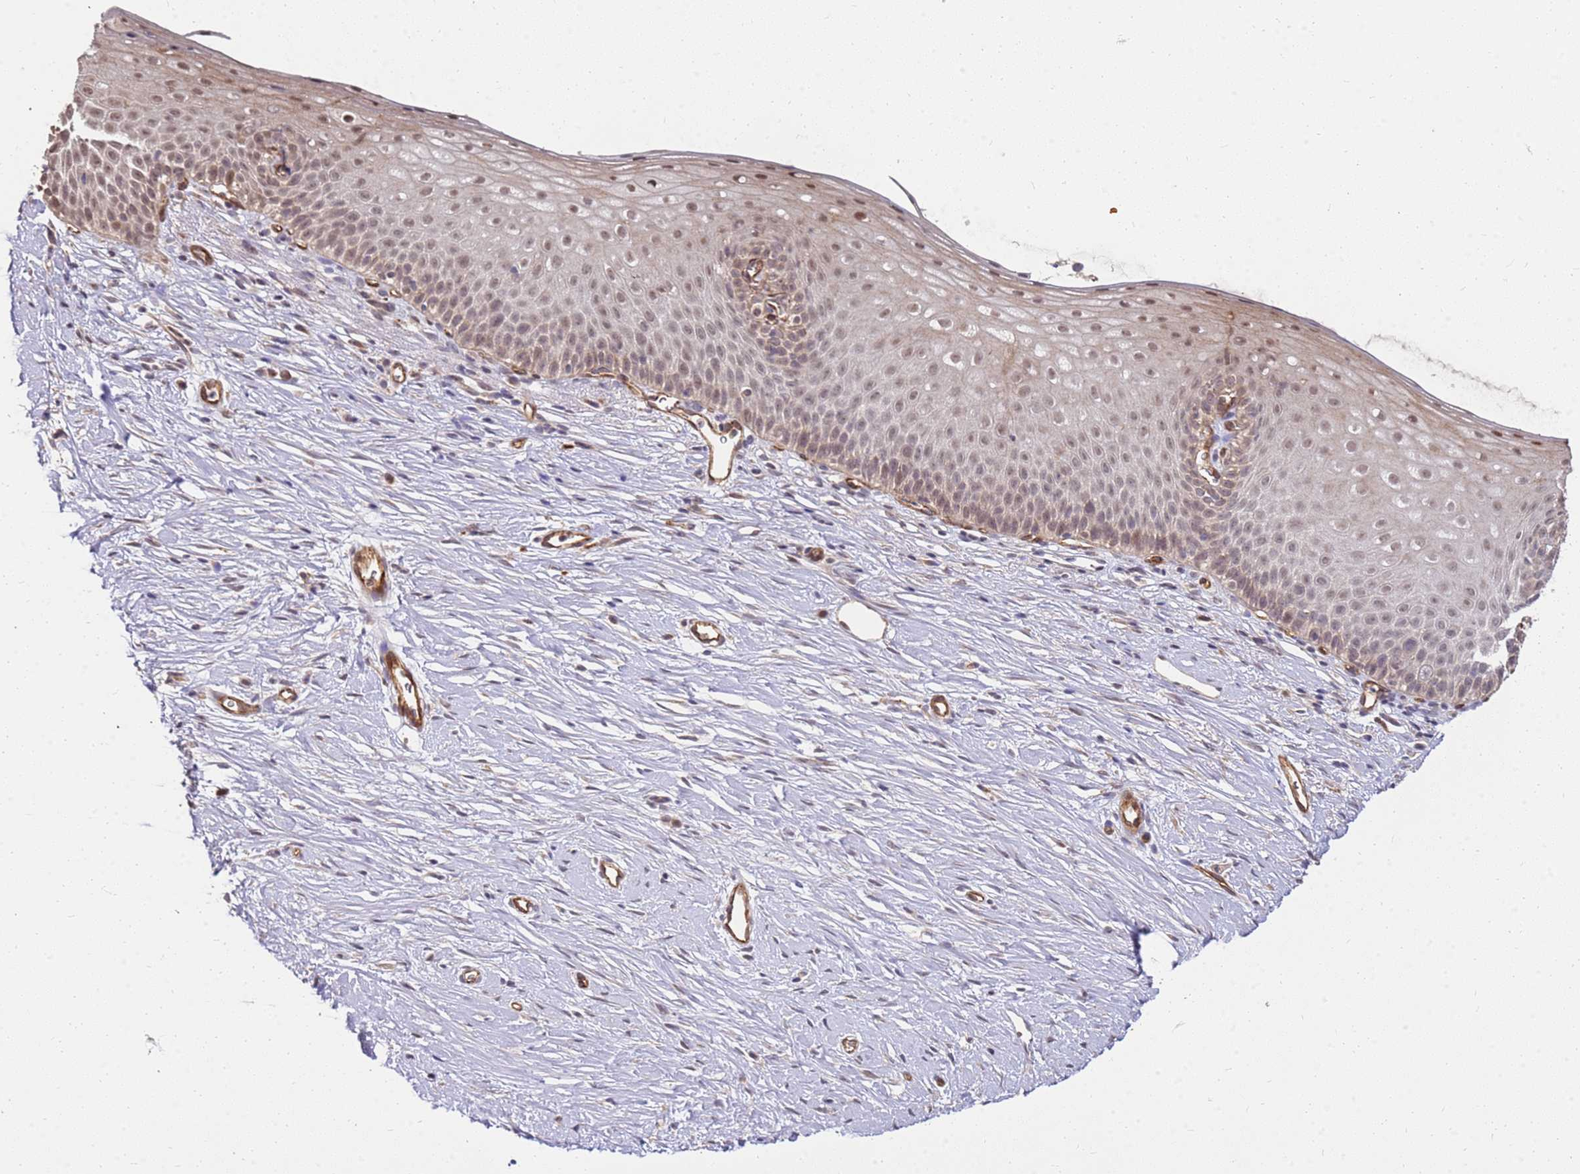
{"staining": {"intensity": "moderate", "quantity": ">75%", "location": "cytoplasmic/membranous,nuclear"}, "tissue": "cervix", "cell_type": "Glandular cells", "image_type": "normal", "snomed": [{"axis": "morphology", "description": "Normal tissue, NOS"}, {"axis": "topography", "description": "Cervix"}], "caption": "A brown stain highlights moderate cytoplasmic/membranous,nuclear staining of a protein in glandular cells of unremarkable cervix. The staining was performed using DAB (3,3'-diaminobenzidine) to visualize the protein expression in brown, while the nuclei were stained in blue with hematoxylin (Magnification: 20x).", "gene": "ST18", "patient": {"sex": "female", "age": 57}}